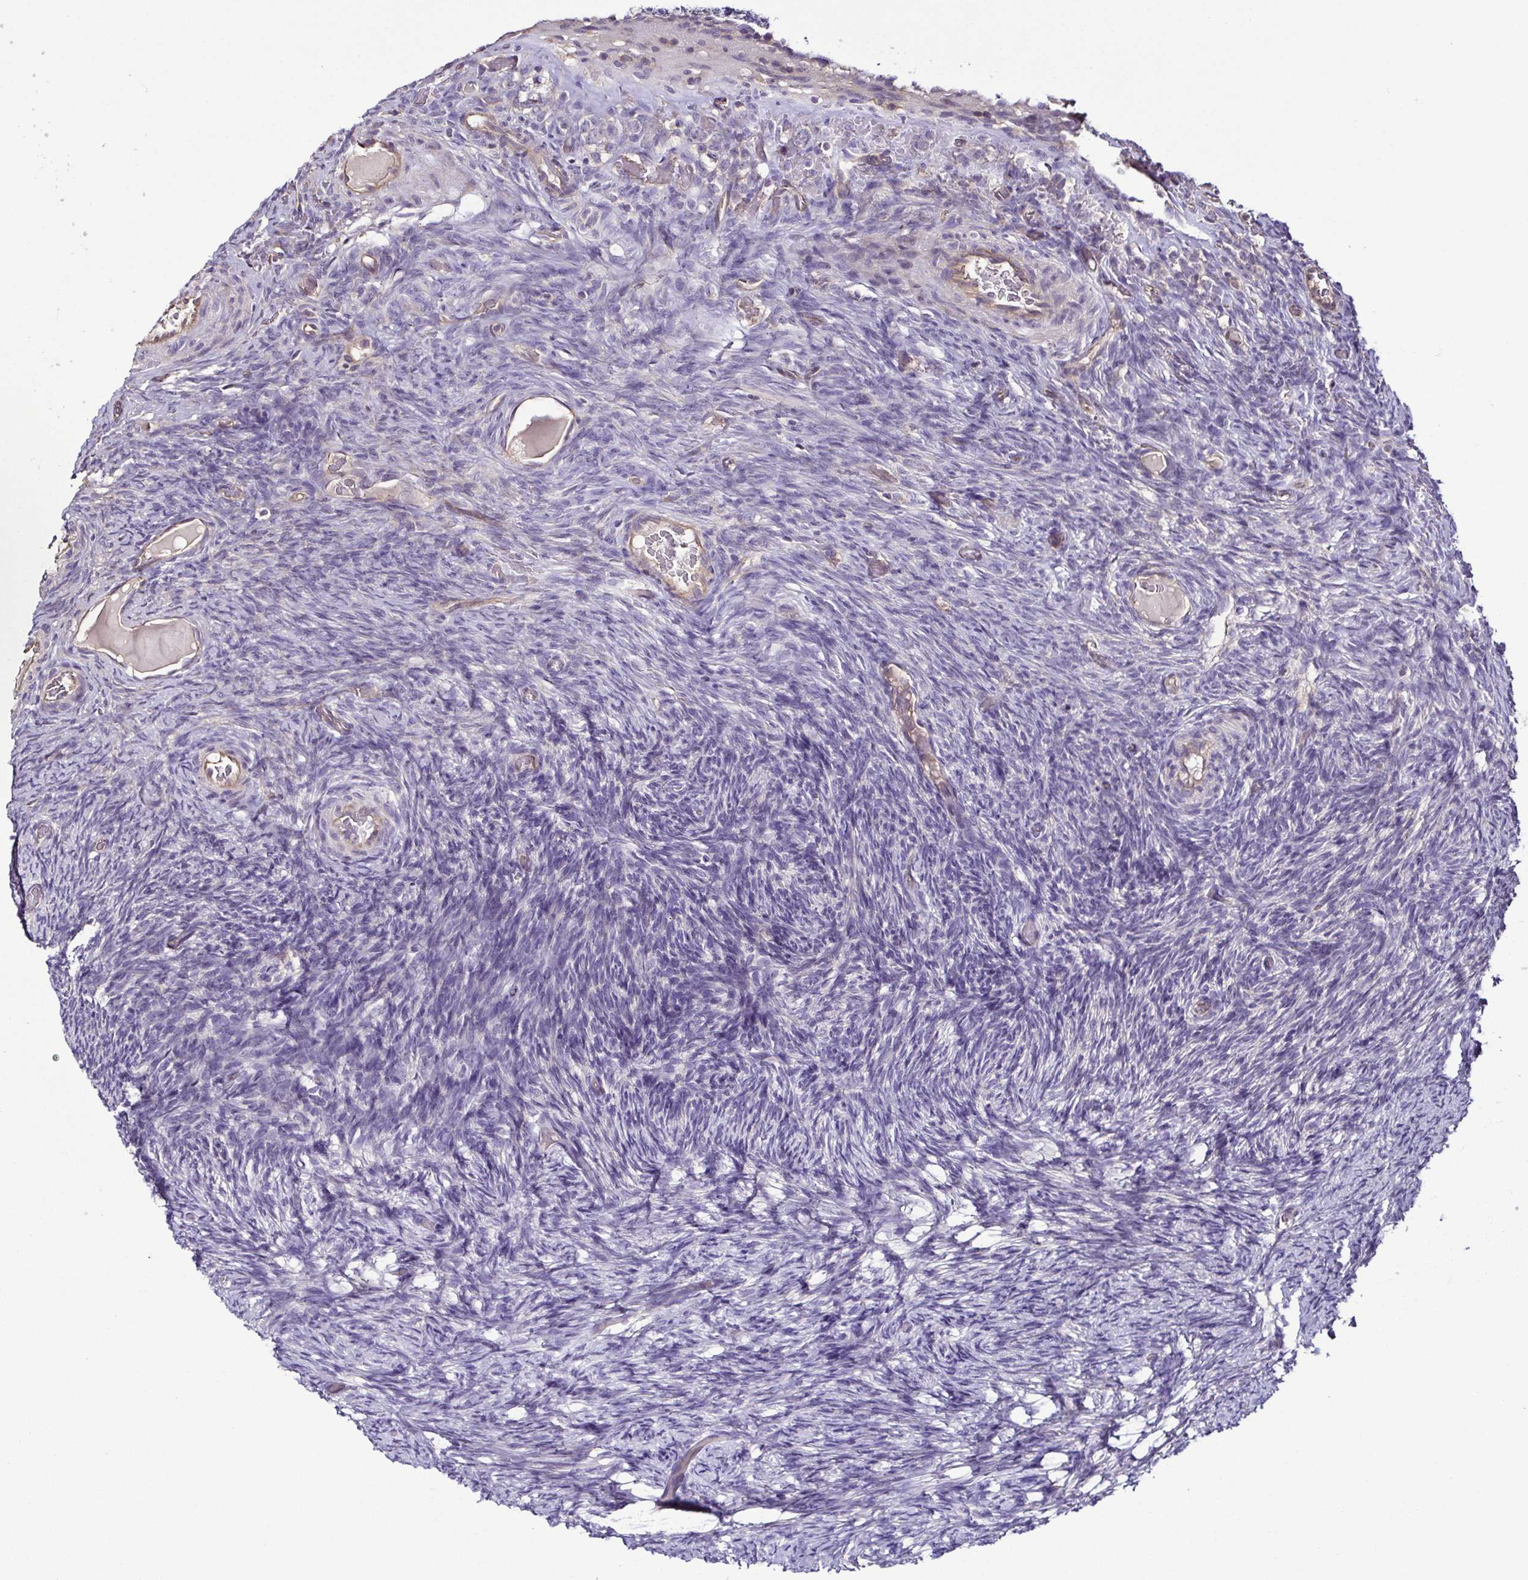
{"staining": {"intensity": "negative", "quantity": "none", "location": "none"}, "tissue": "ovary", "cell_type": "Ovarian stroma cells", "image_type": "normal", "snomed": [{"axis": "morphology", "description": "Normal tissue, NOS"}, {"axis": "topography", "description": "Ovary"}], "caption": "IHC of normal ovary demonstrates no staining in ovarian stroma cells.", "gene": "LMOD2", "patient": {"sex": "female", "age": 34}}